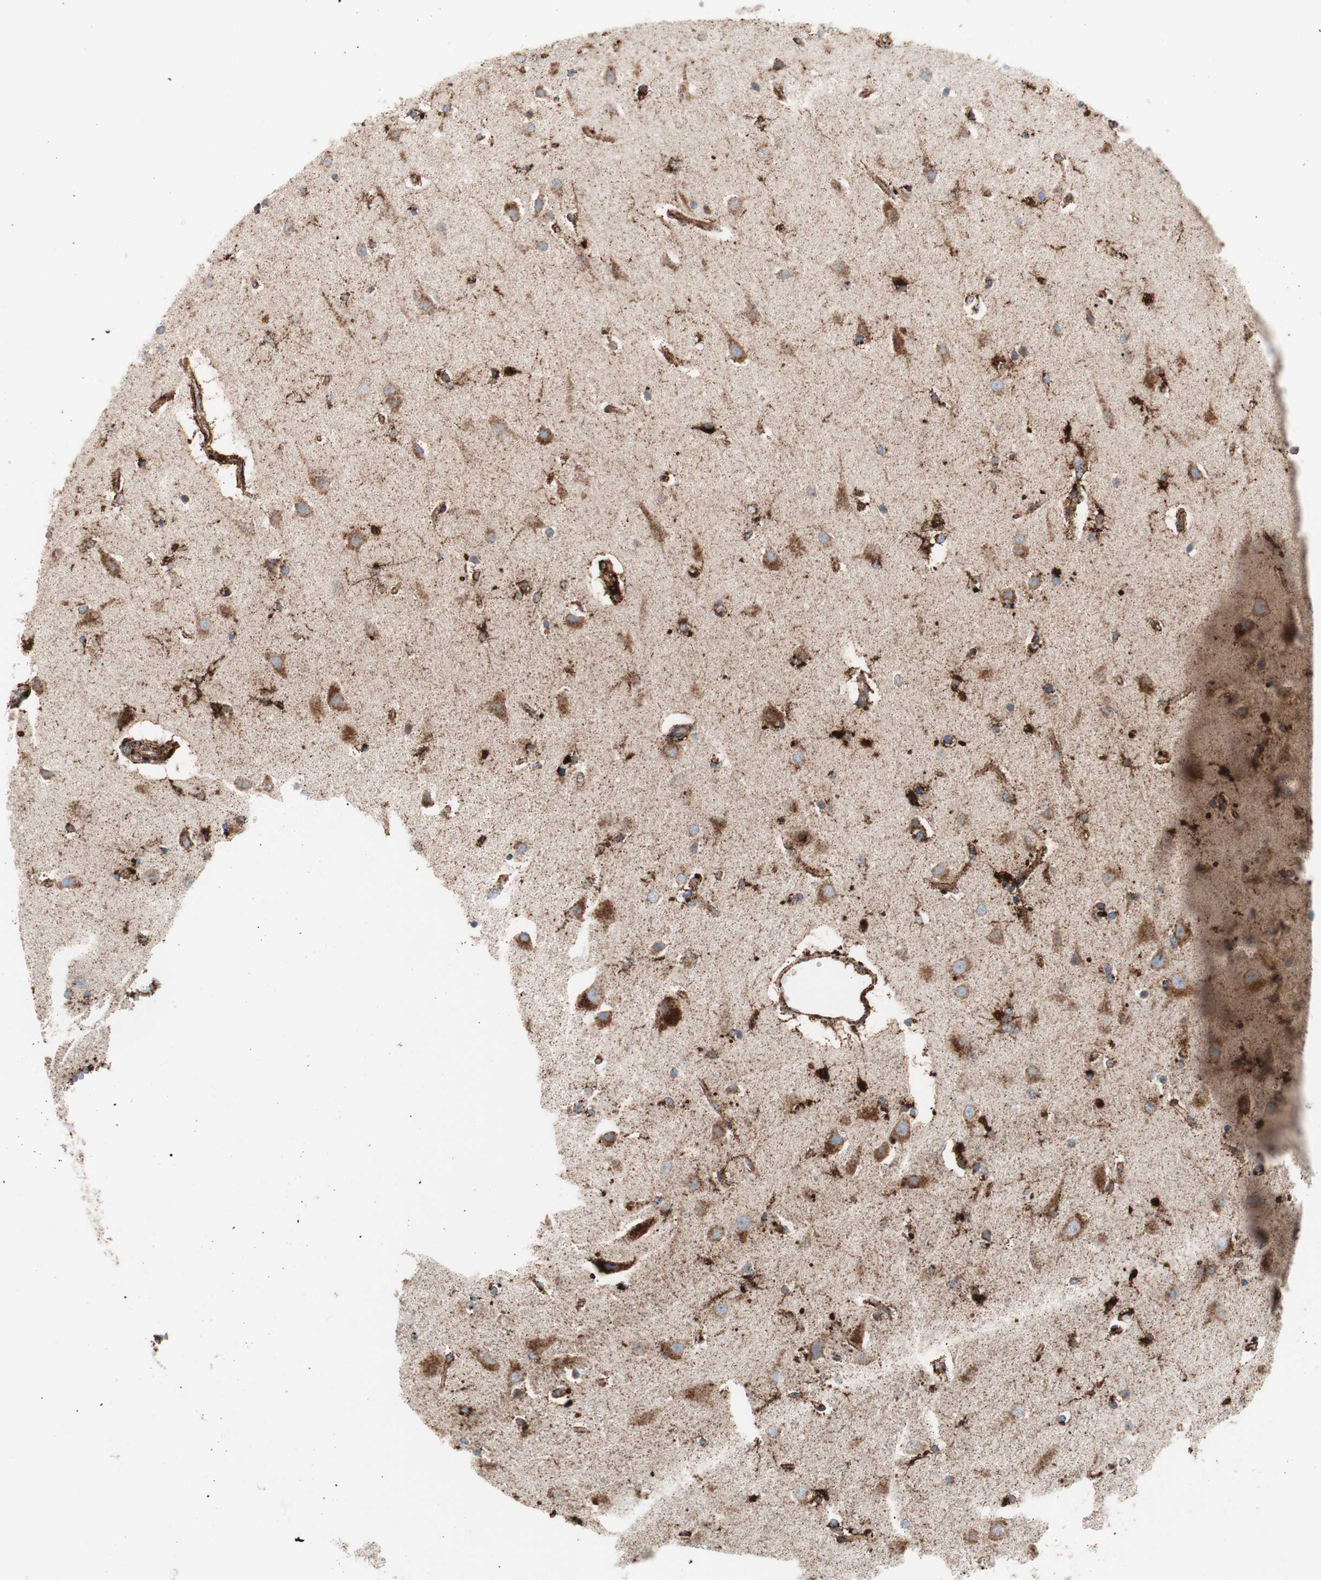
{"staining": {"intensity": "strong", "quantity": ">75%", "location": "cytoplasmic/membranous"}, "tissue": "caudate", "cell_type": "Glial cells", "image_type": "normal", "snomed": [{"axis": "morphology", "description": "Normal tissue, NOS"}, {"axis": "topography", "description": "Lateral ventricle wall"}], "caption": "IHC photomicrograph of unremarkable caudate: caudate stained using immunohistochemistry exhibits high levels of strong protein expression localized specifically in the cytoplasmic/membranous of glial cells, appearing as a cytoplasmic/membranous brown color.", "gene": "LAMP1", "patient": {"sex": "female", "age": 54}}